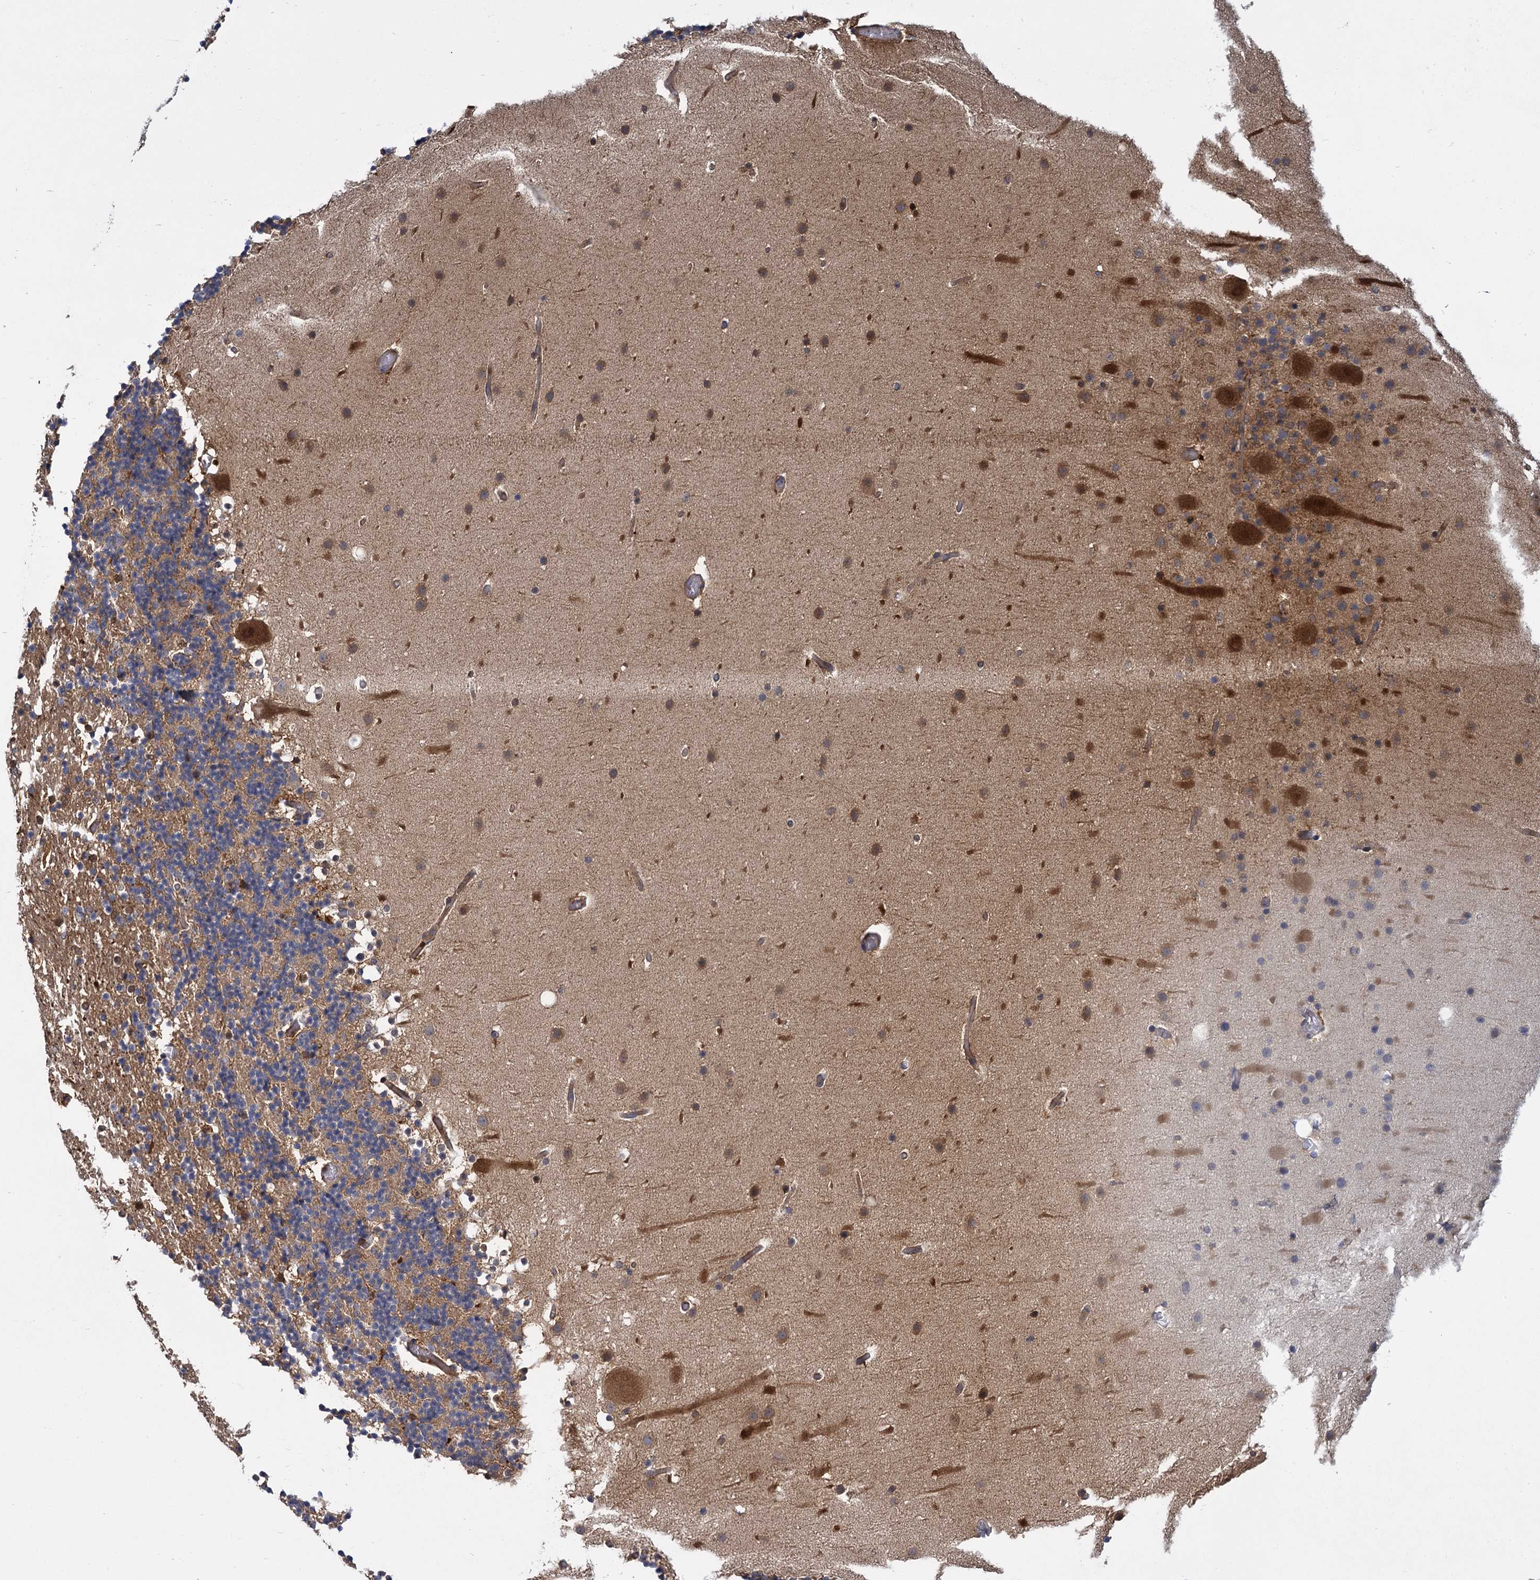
{"staining": {"intensity": "moderate", "quantity": "<25%", "location": "cytoplasmic/membranous"}, "tissue": "cerebellum", "cell_type": "Cells in granular layer", "image_type": "normal", "snomed": [{"axis": "morphology", "description": "Normal tissue, NOS"}, {"axis": "topography", "description": "Cerebellum"}], "caption": "Brown immunohistochemical staining in normal cerebellum reveals moderate cytoplasmic/membranous expression in approximately <25% of cells in granular layer.", "gene": "GCLC", "patient": {"sex": "male", "age": 57}}